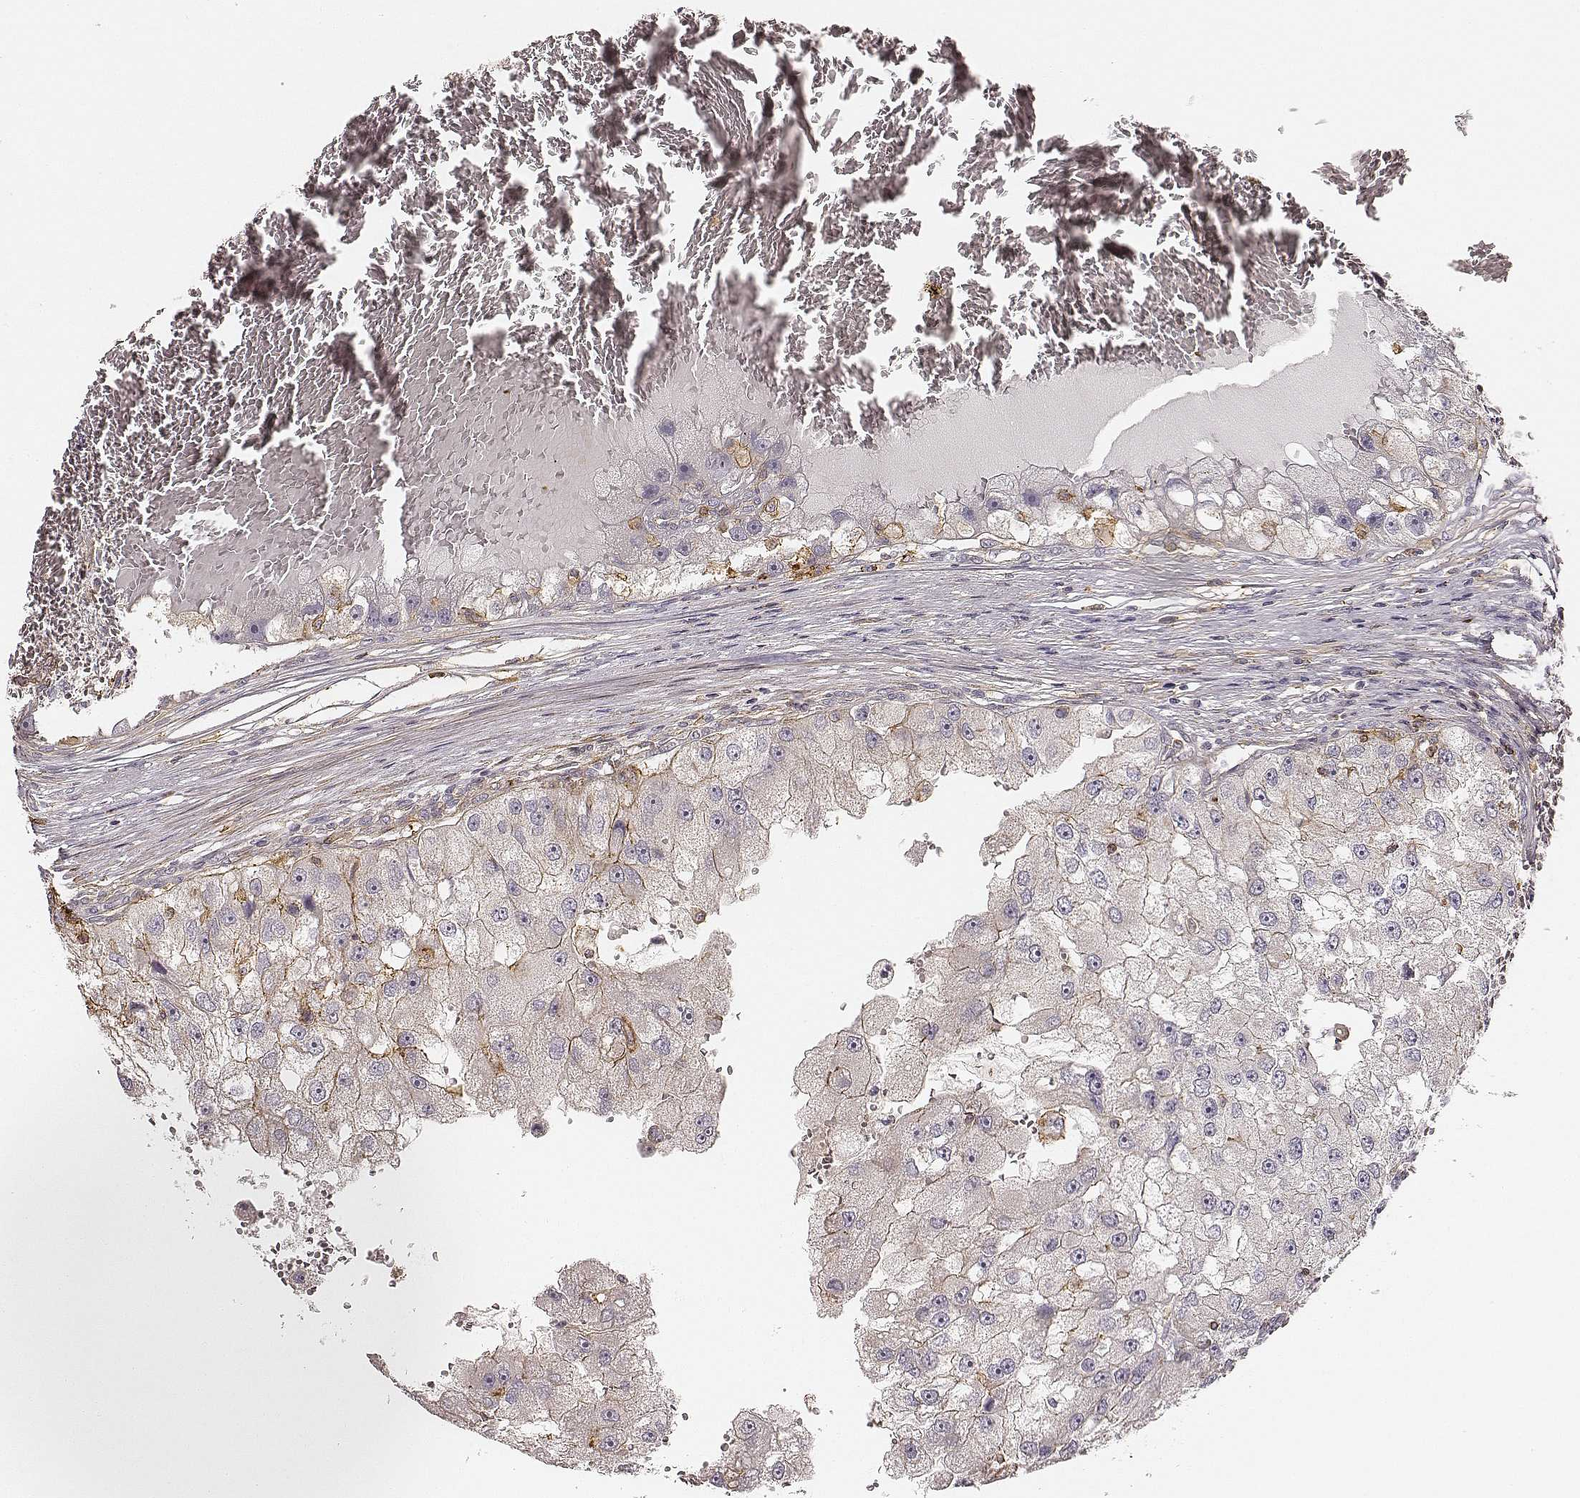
{"staining": {"intensity": "moderate", "quantity": "<25%", "location": "cytoplasmic/membranous"}, "tissue": "renal cancer", "cell_type": "Tumor cells", "image_type": "cancer", "snomed": [{"axis": "morphology", "description": "Adenocarcinoma, NOS"}, {"axis": "topography", "description": "Kidney"}], "caption": "Moderate cytoplasmic/membranous staining is identified in approximately <25% of tumor cells in renal cancer.", "gene": "ZYX", "patient": {"sex": "male", "age": 63}}